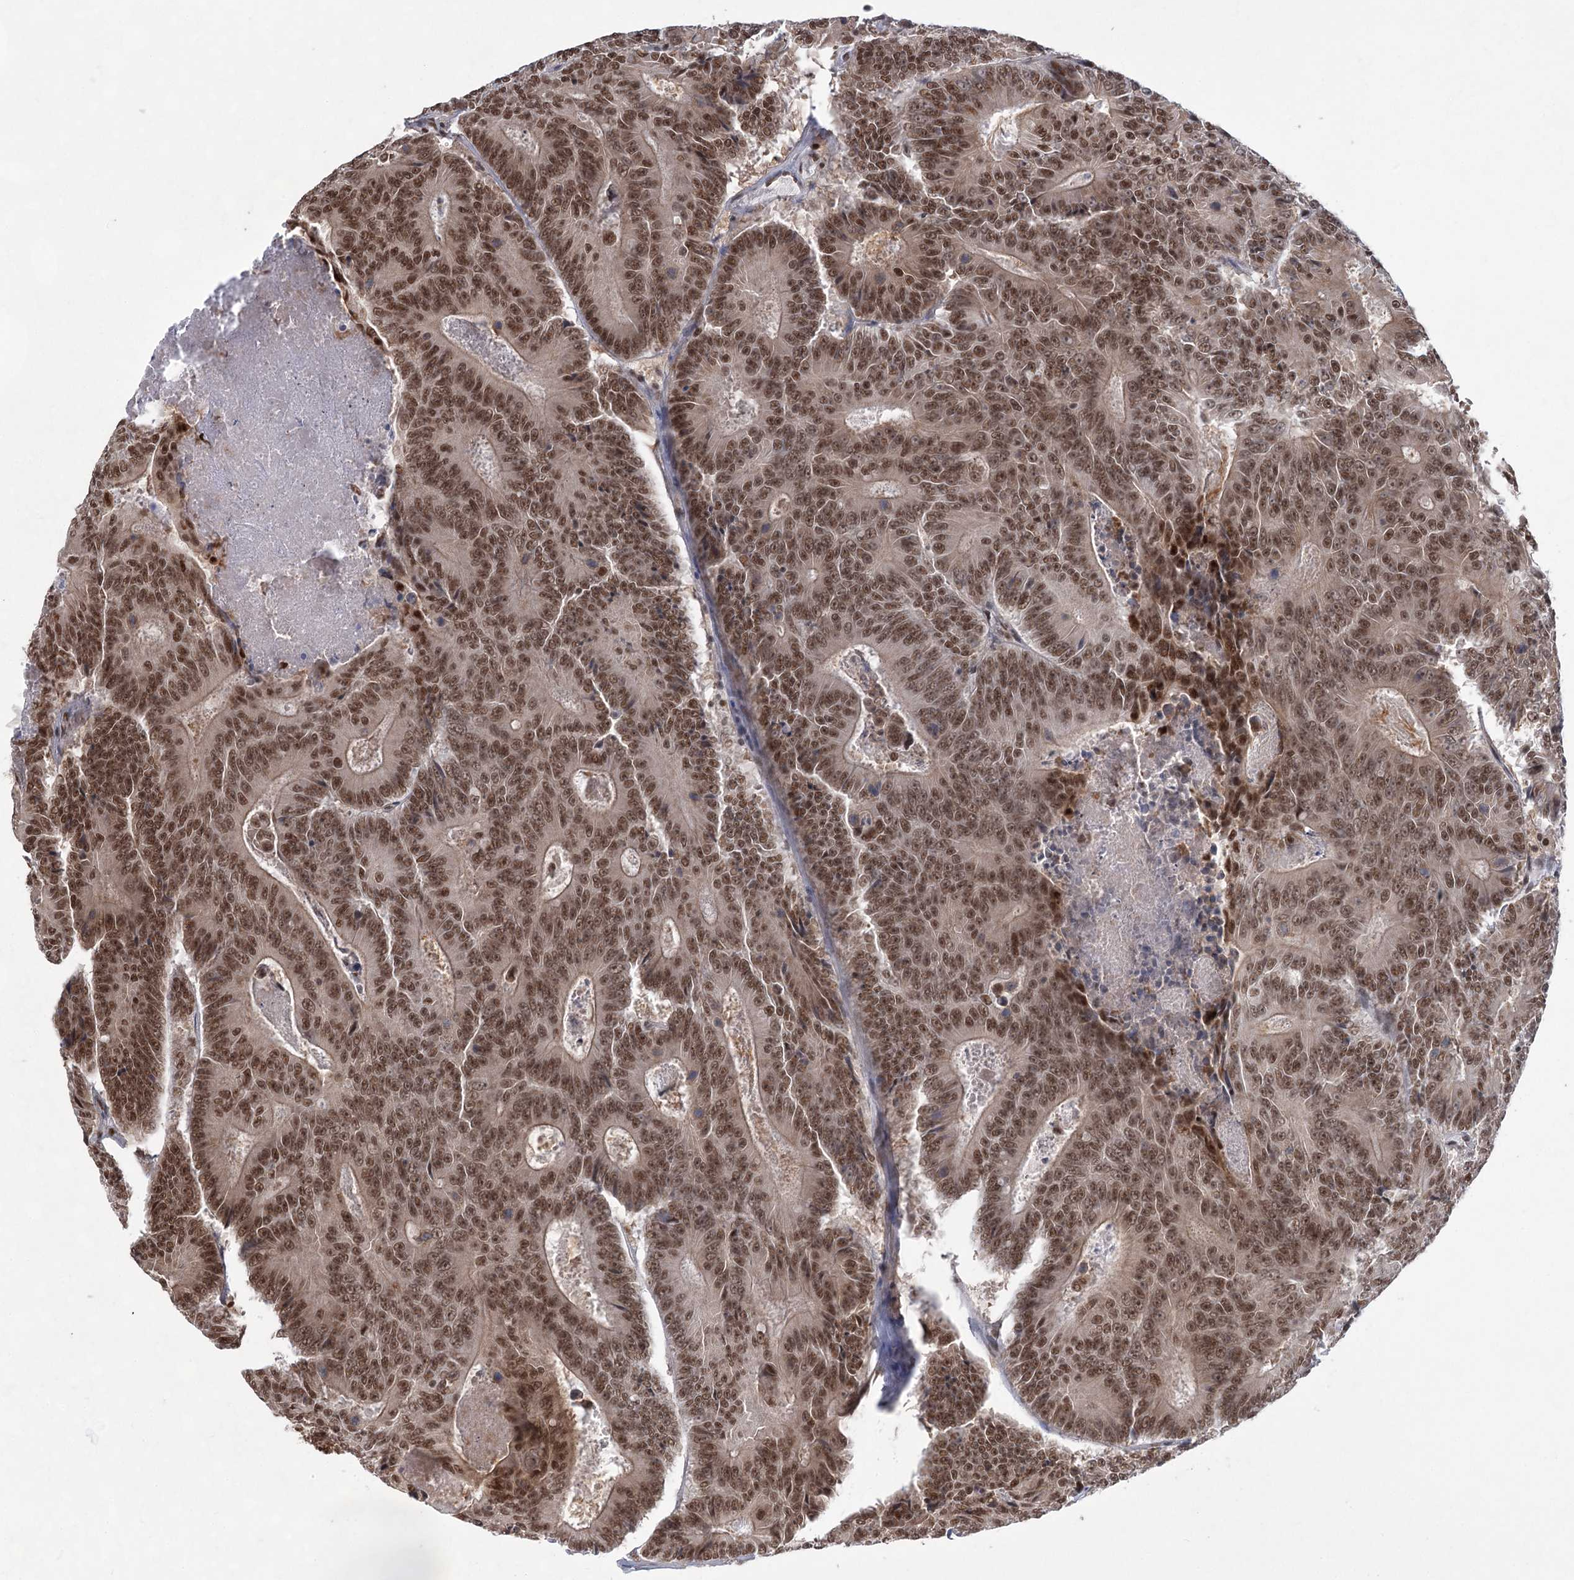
{"staining": {"intensity": "moderate", "quantity": ">75%", "location": "nuclear"}, "tissue": "colorectal cancer", "cell_type": "Tumor cells", "image_type": "cancer", "snomed": [{"axis": "morphology", "description": "Adenocarcinoma, NOS"}, {"axis": "topography", "description": "Colon"}], "caption": "Immunohistochemistry image of adenocarcinoma (colorectal) stained for a protein (brown), which shows medium levels of moderate nuclear positivity in approximately >75% of tumor cells.", "gene": "ZCCHC8", "patient": {"sex": "male", "age": 83}}